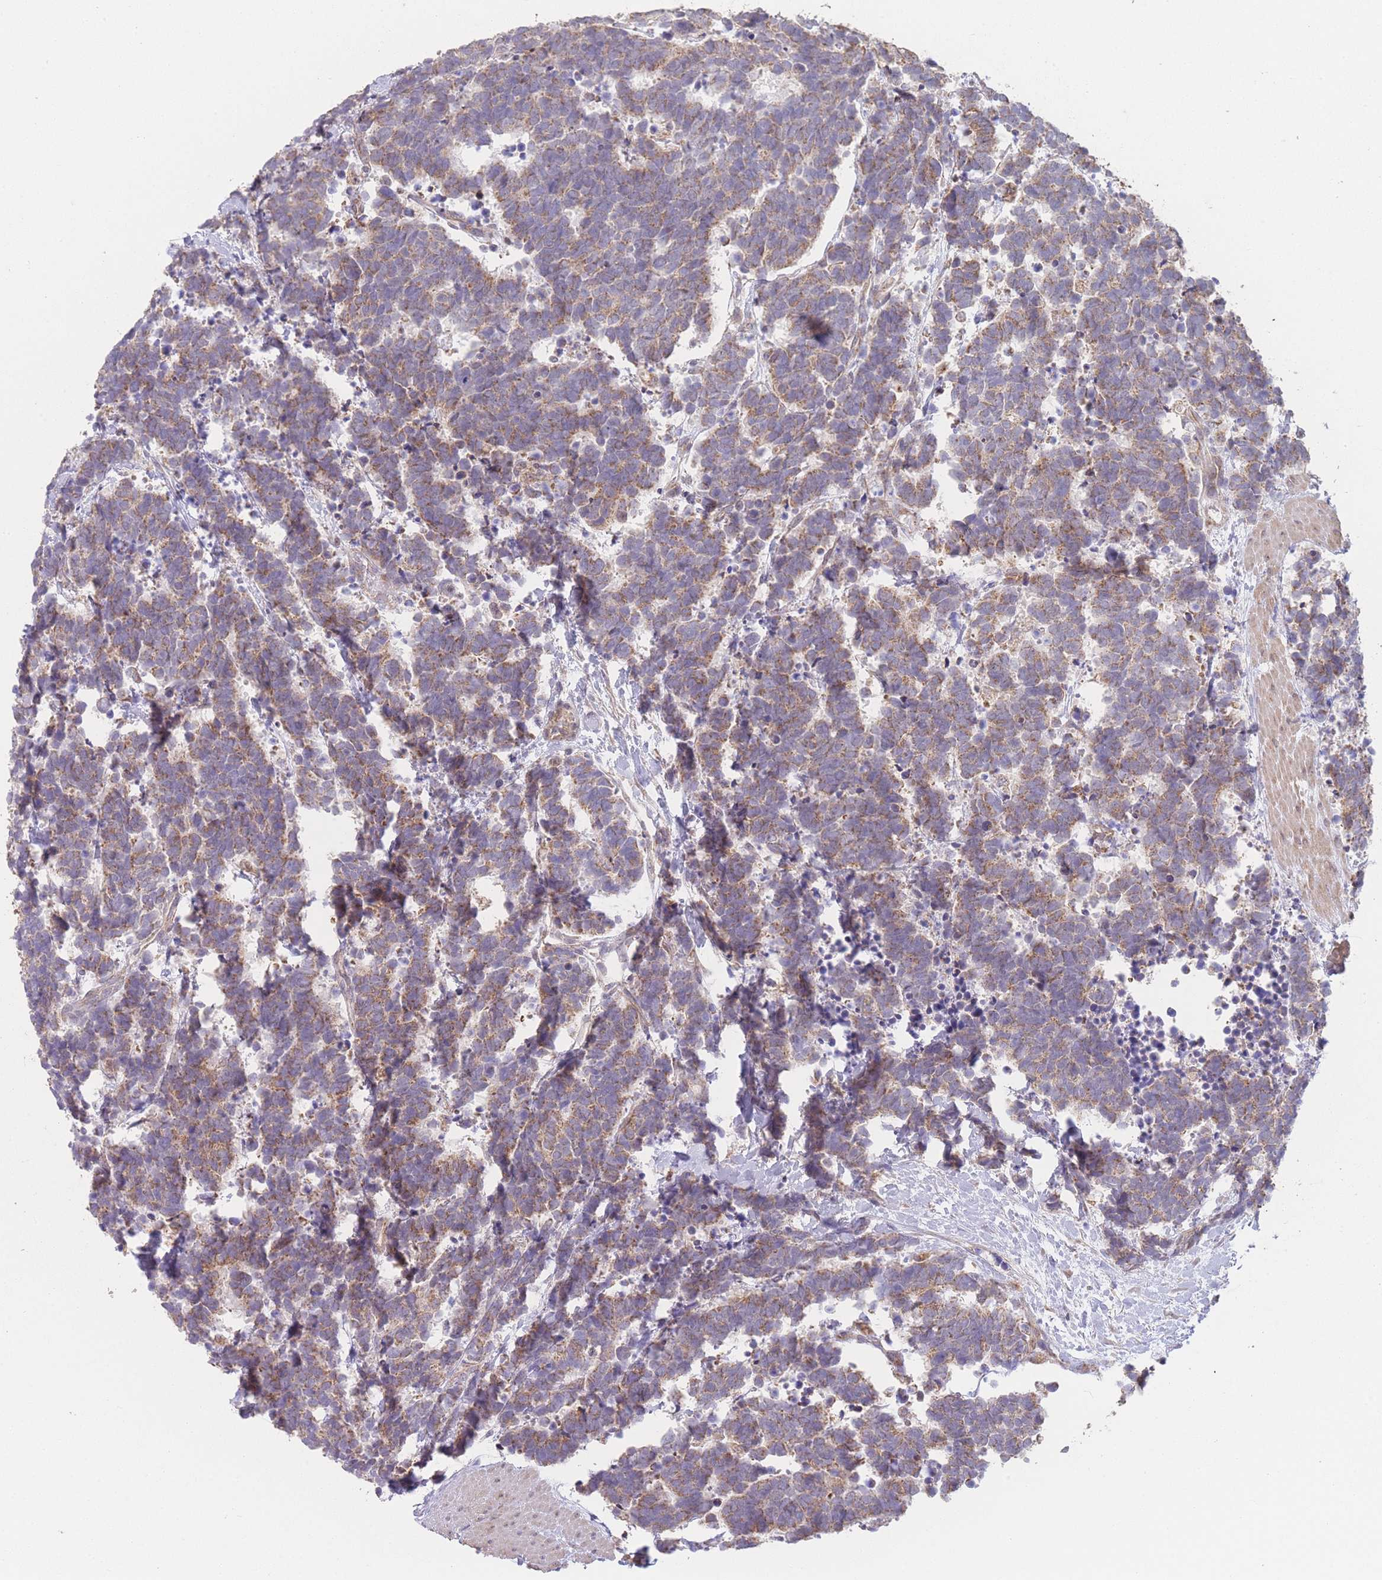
{"staining": {"intensity": "moderate", "quantity": ">75%", "location": "cytoplasmic/membranous"}, "tissue": "carcinoid", "cell_type": "Tumor cells", "image_type": "cancer", "snomed": [{"axis": "morphology", "description": "Carcinoma, NOS"}, {"axis": "morphology", "description": "Carcinoid, malignant, NOS"}, {"axis": "topography", "description": "Prostate"}], "caption": "IHC of human carcinoid reveals medium levels of moderate cytoplasmic/membranous expression in approximately >75% of tumor cells.", "gene": "PXMP4", "patient": {"sex": "male", "age": 57}}